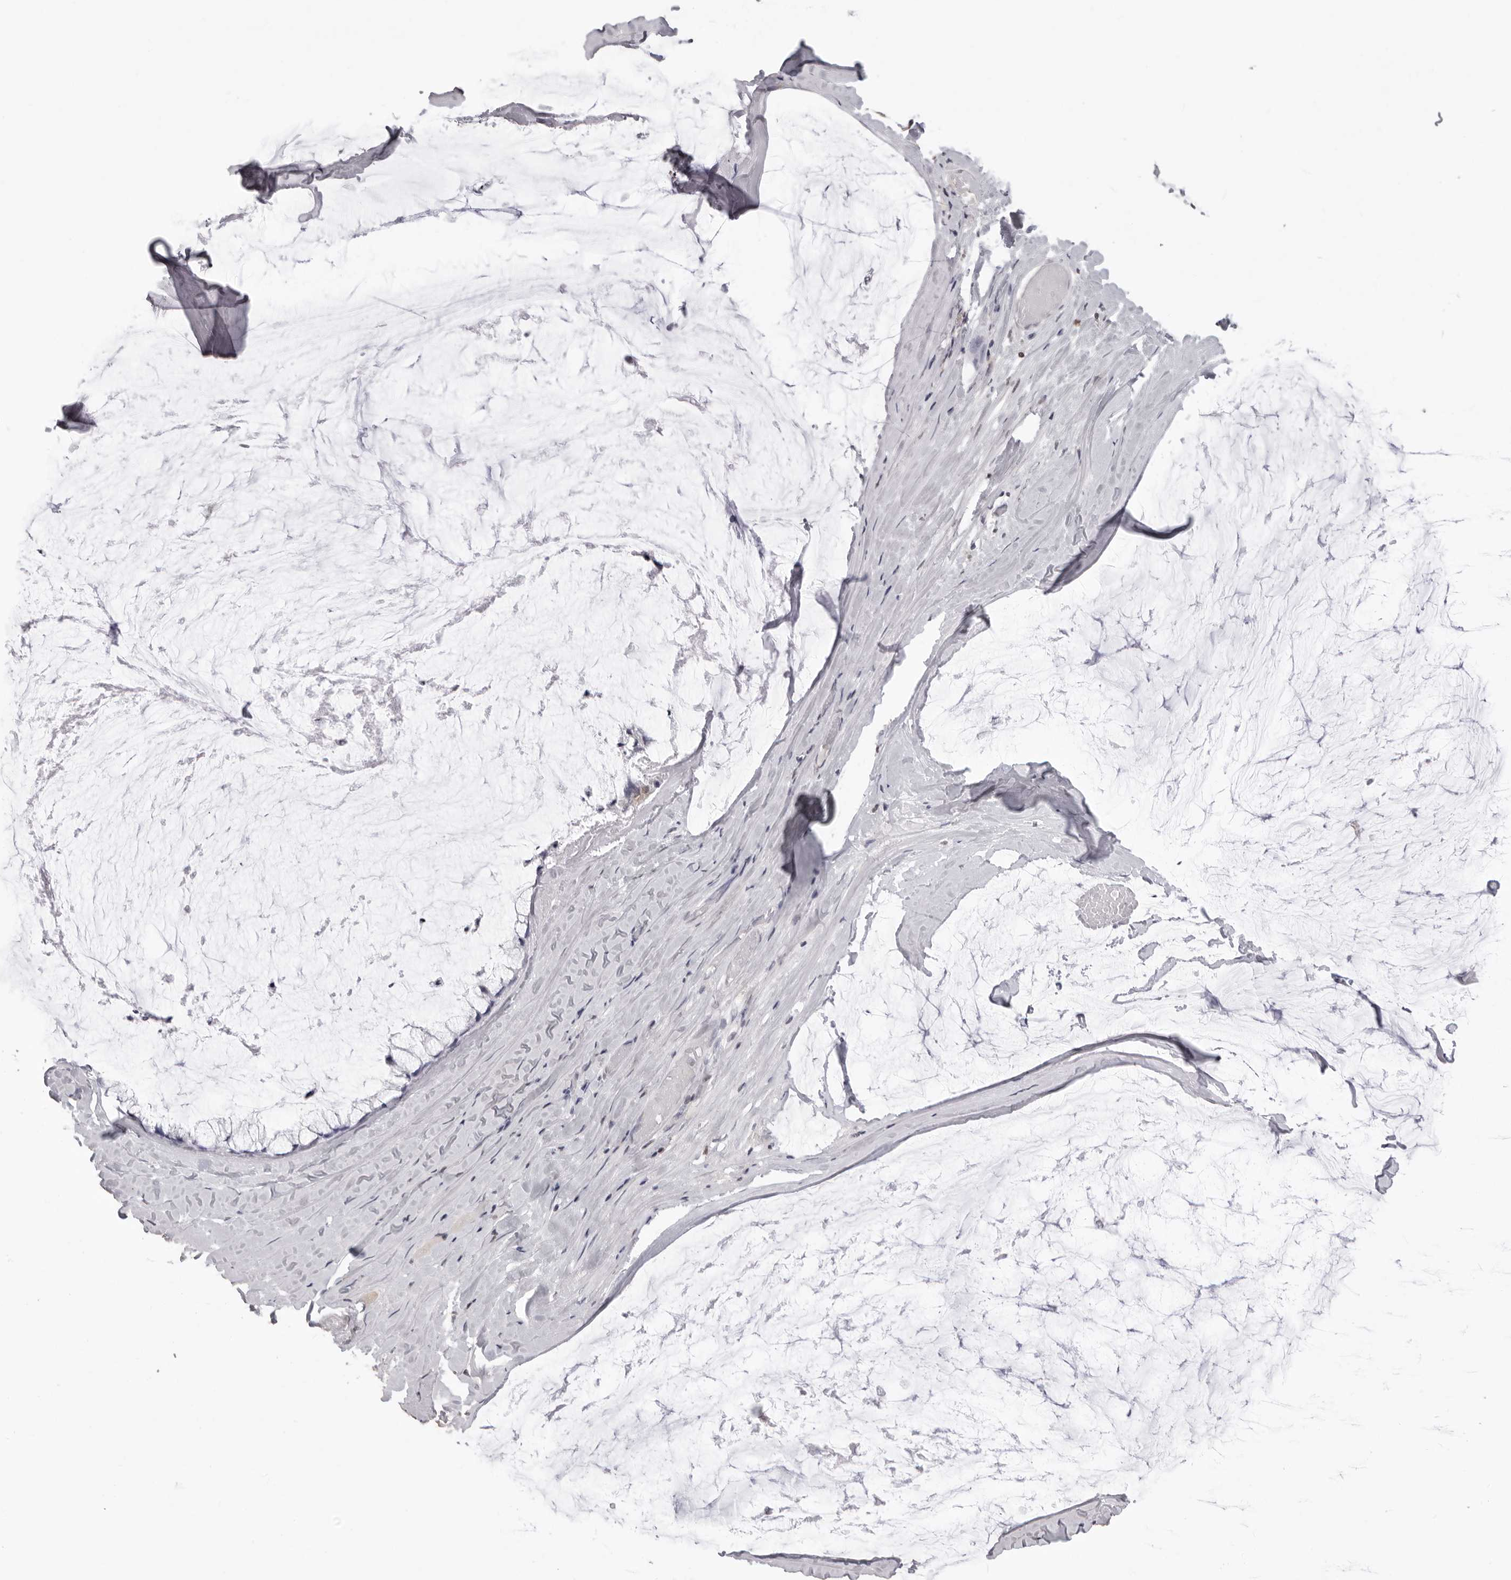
{"staining": {"intensity": "negative", "quantity": "none", "location": "none"}, "tissue": "ovarian cancer", "cell_type": "Tumor cells", "image_type": "cancer", "snomed": [{"axis": "morphology", "description": "Cystadenocarcinoma, mucinous, NOS"}, {"axis": "topography", "description": "Ovary"}], "caption": "An IHC micrograph of mucinous cystadenocarcinoma (ovarian) is shown. There is no staining in tumor cells of mucinous cystadenocarcinoma (ovarian).", "gene": "IL31", "patient": {"sex": "female", "age": 39}}